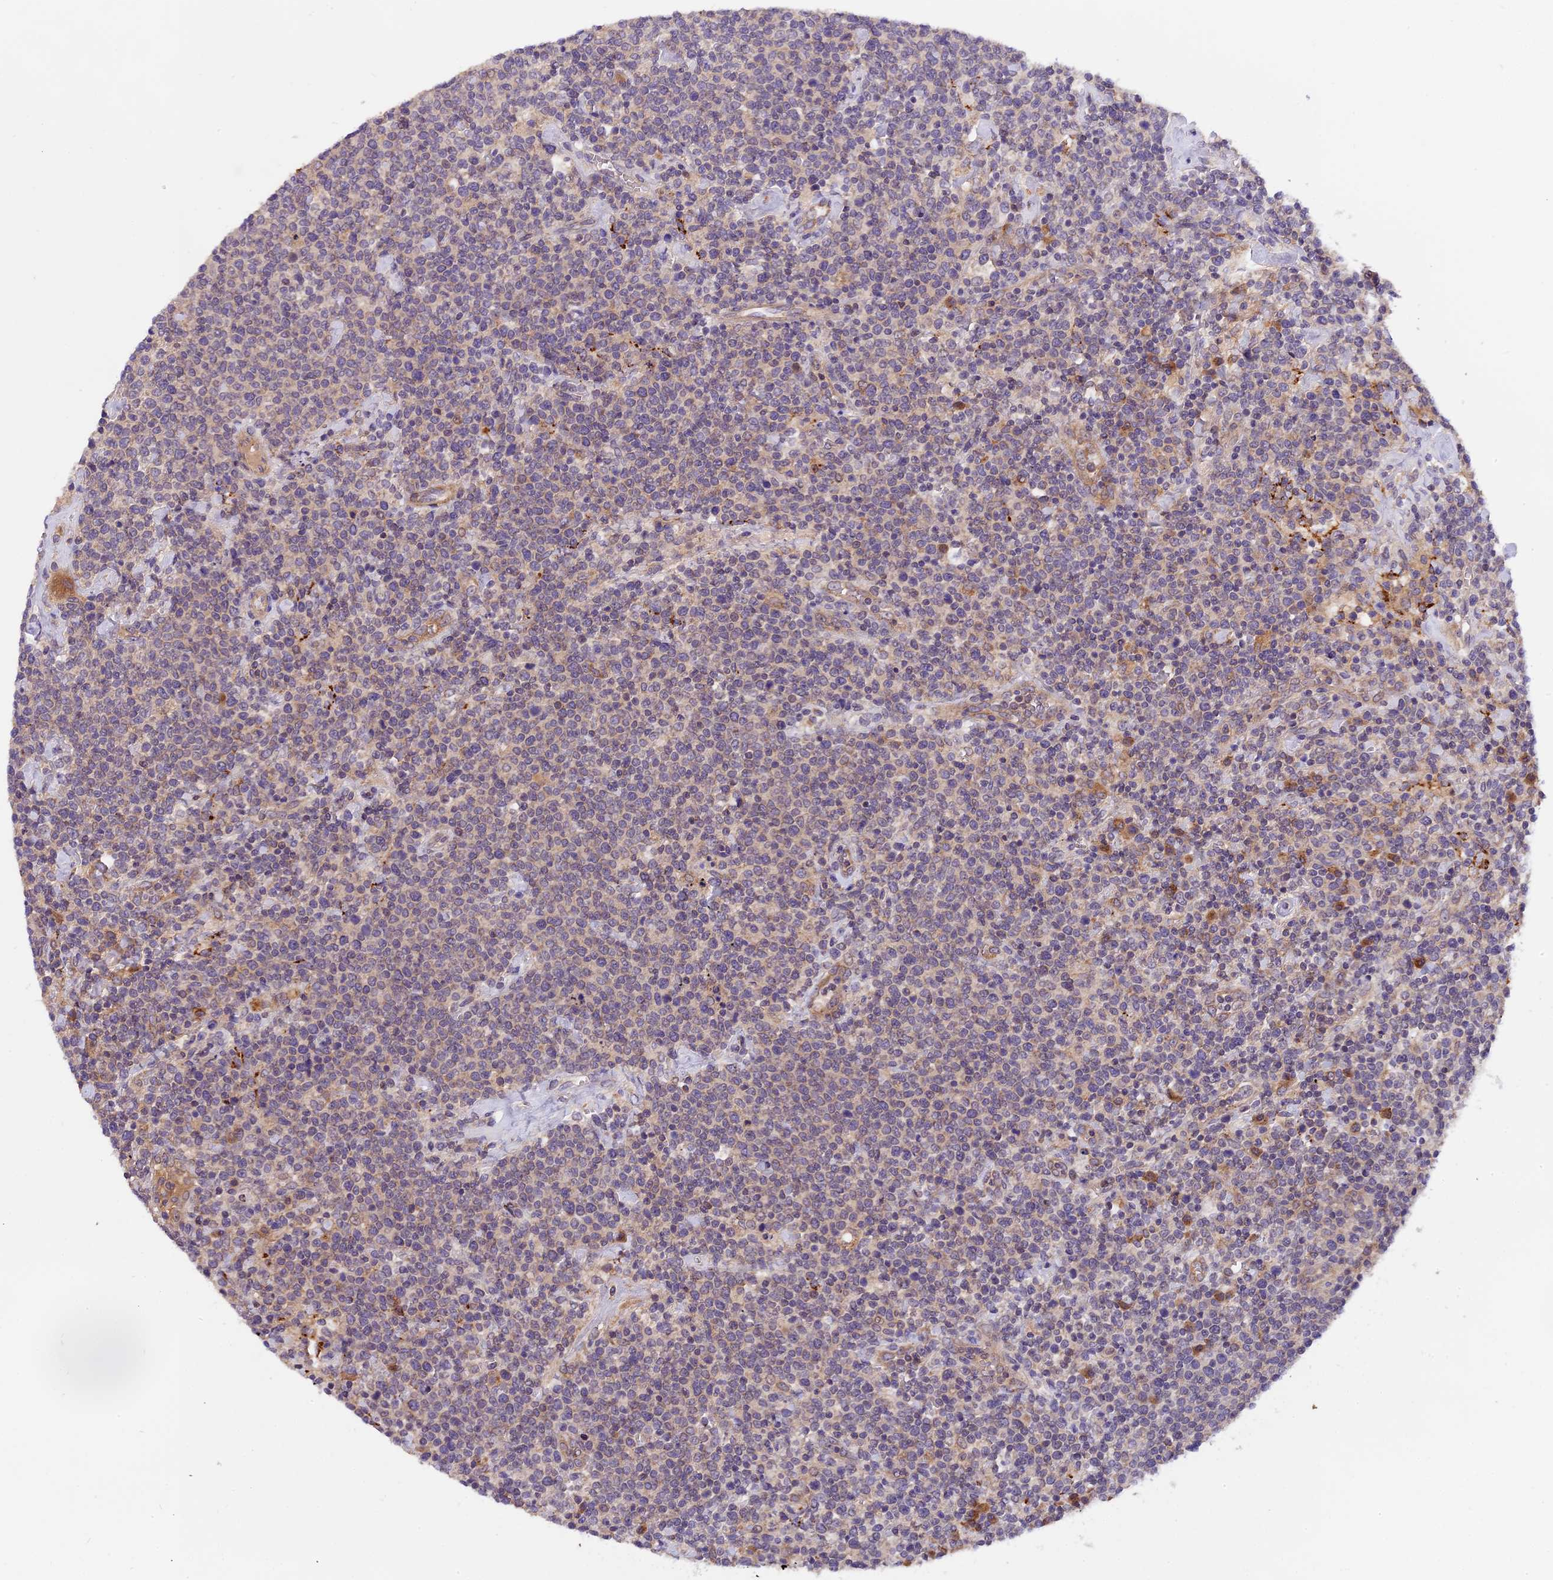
{"staining": {"intensity": "weak", "quantity": "25%-75%", "location": "cytoplasmic/membranous"}, "tissue": "lymphoma", "cell_type": "Tumor cells", "image_type": "cancer", "snomed": [{"axis": "morphology", "description": "Malignant lymphoma, non-Hodgkin's type, High grade"}, {"axis": "topography", "description": "Lymph node"}], "caption": "Malignant lymphoma, non-Hodgkin's type (high-grade) stained for a protein (brown) displays weak cytoplasmic/membranous positive expression in approximately 25%-75% of tumor cells.", "gene": "COPE", "patient": {"sex": "male", "age": 61}}